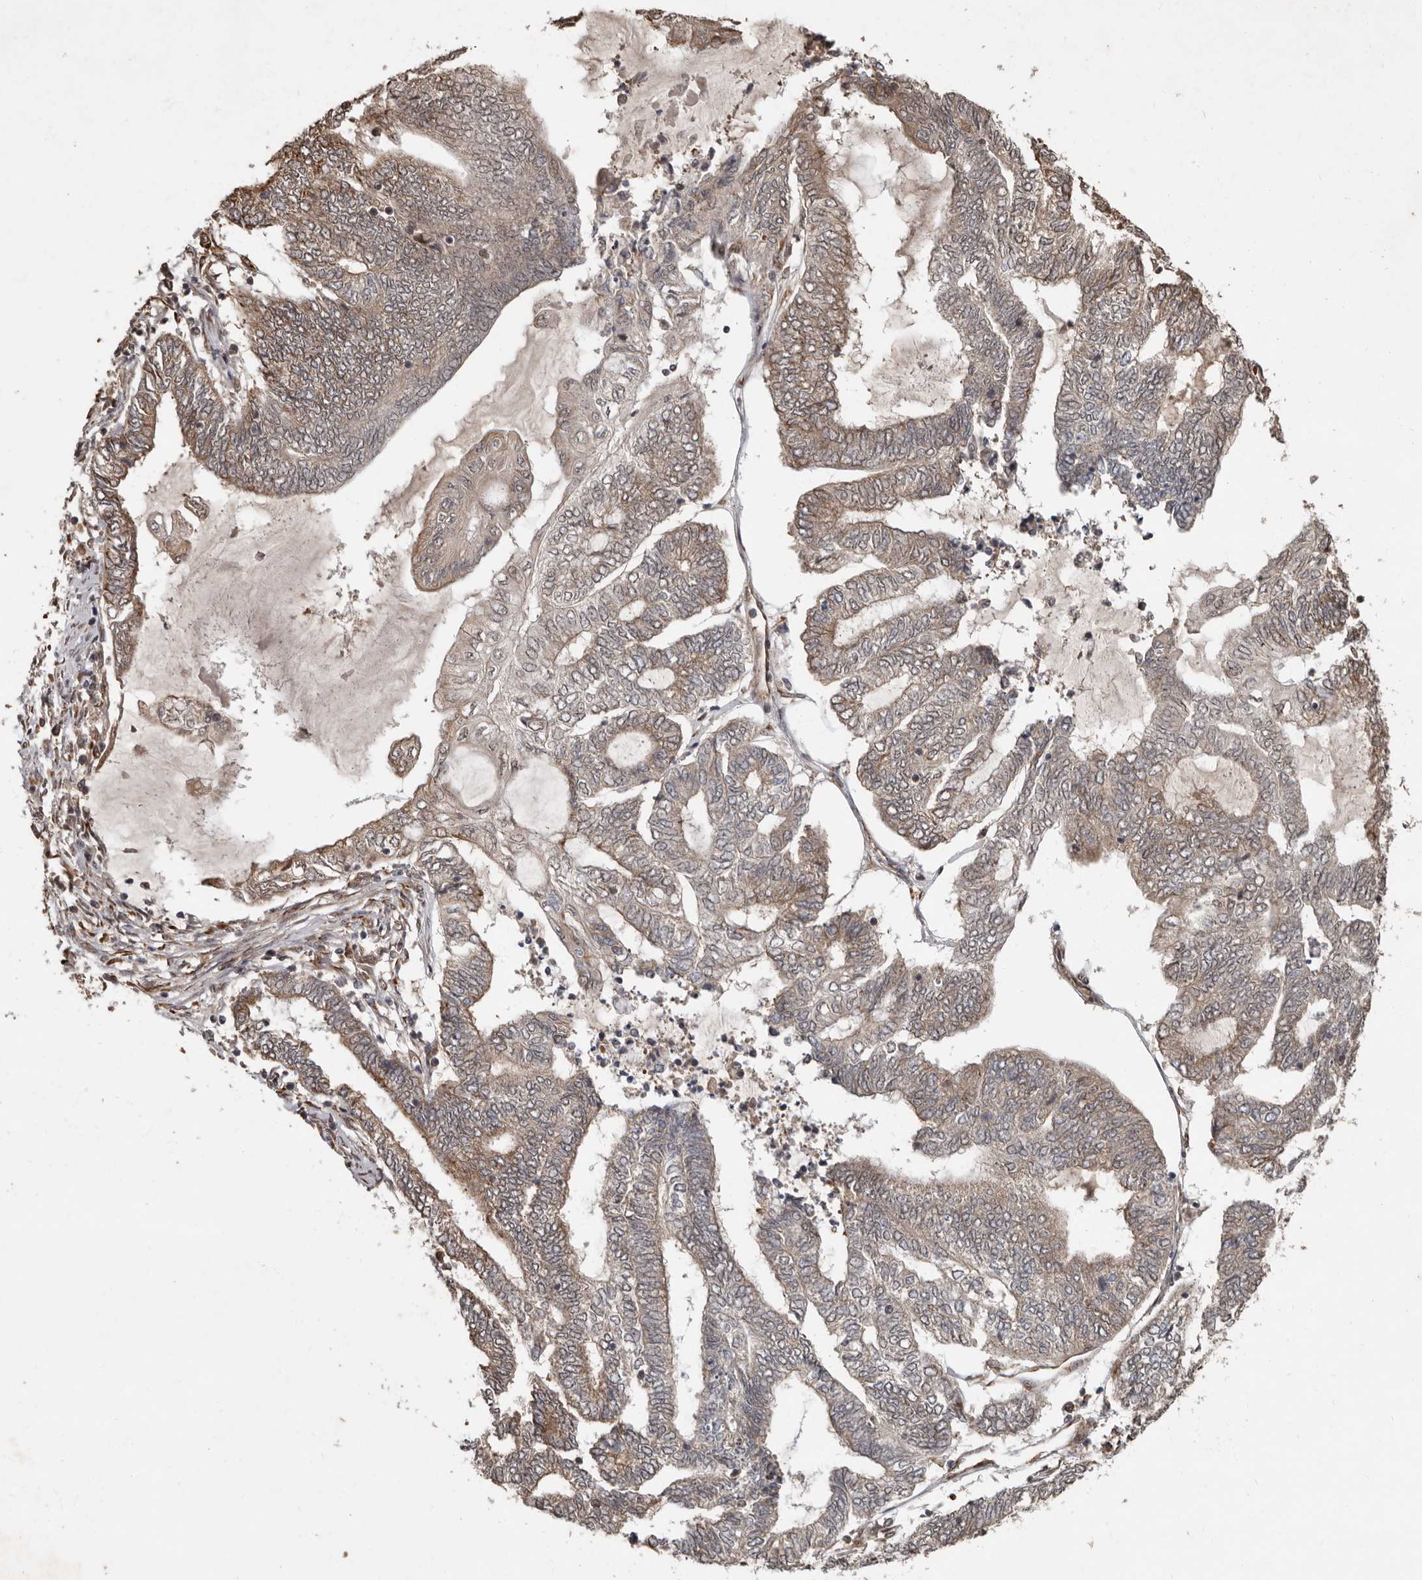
{"staining": {"intensity": "moderate", "quantity": "25%-75%", "location": "cytoplasmic/membranous"}, "tissue": "endometrial cancer", "cell_type": "Tumor cells", "image_type": "cancer", "snomed": [{"axis": "morphology", "description": "Adenocarcinoma, NOS"}, {"axis": "topography", "description": "Uterus"}, {"axis": "topography", "description": "Endometrium"}], "caption": "Moderate cytoplasmic/membranous expression is present in approximately 25%-75% of tumor cells in endometrial cancer (adenocarcinoma). Immunohistochemistry stains the protein in brown and the nuclei are stained blue.", "gene": "LRGUK", "patient": {"sex": "female", "age": 70}}